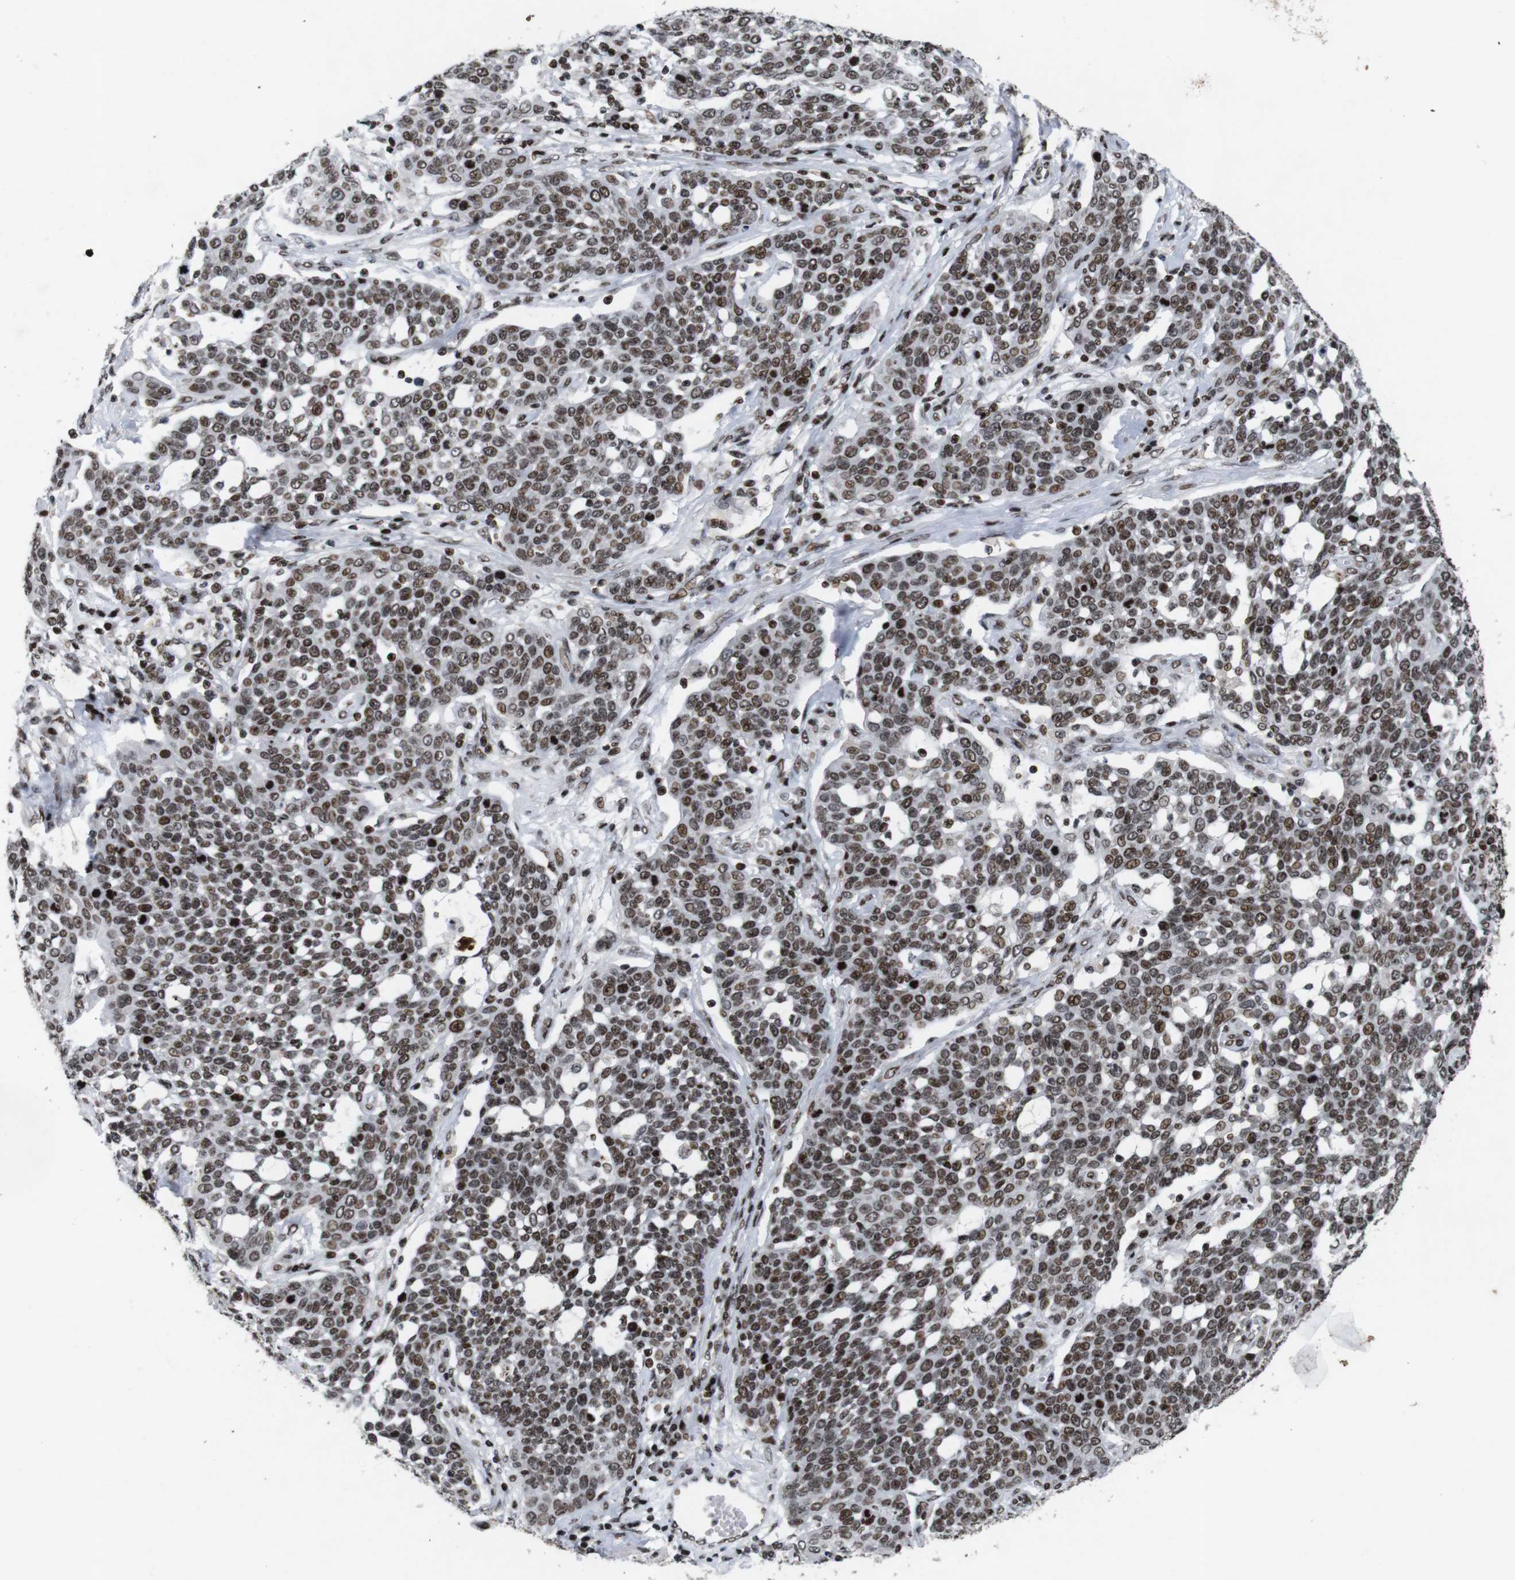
{"staining": {"intensity": "moderate", "quantity": ">75%", "location": "nuclear"}, "tissue": "cervical cancer", "cell_type": "Tumor cells", "image_type": "cancer", "snomed": [{"axis": "morphology", "description": "Squamous cell carcinoma, NOS"}, {"axis": "topography", "description": "Cervix"}], "caption": "This image exhibits cervical squamous cell carcinoma stained with immunohistochemistry (IHC) to label a protein in brown. The nuclear of tumor cells show moderate positivity for the protein. Nuclei are counter-stained blue.", "gene": "MAGEH1", "patient": {"sex": "female", "age": 34}}